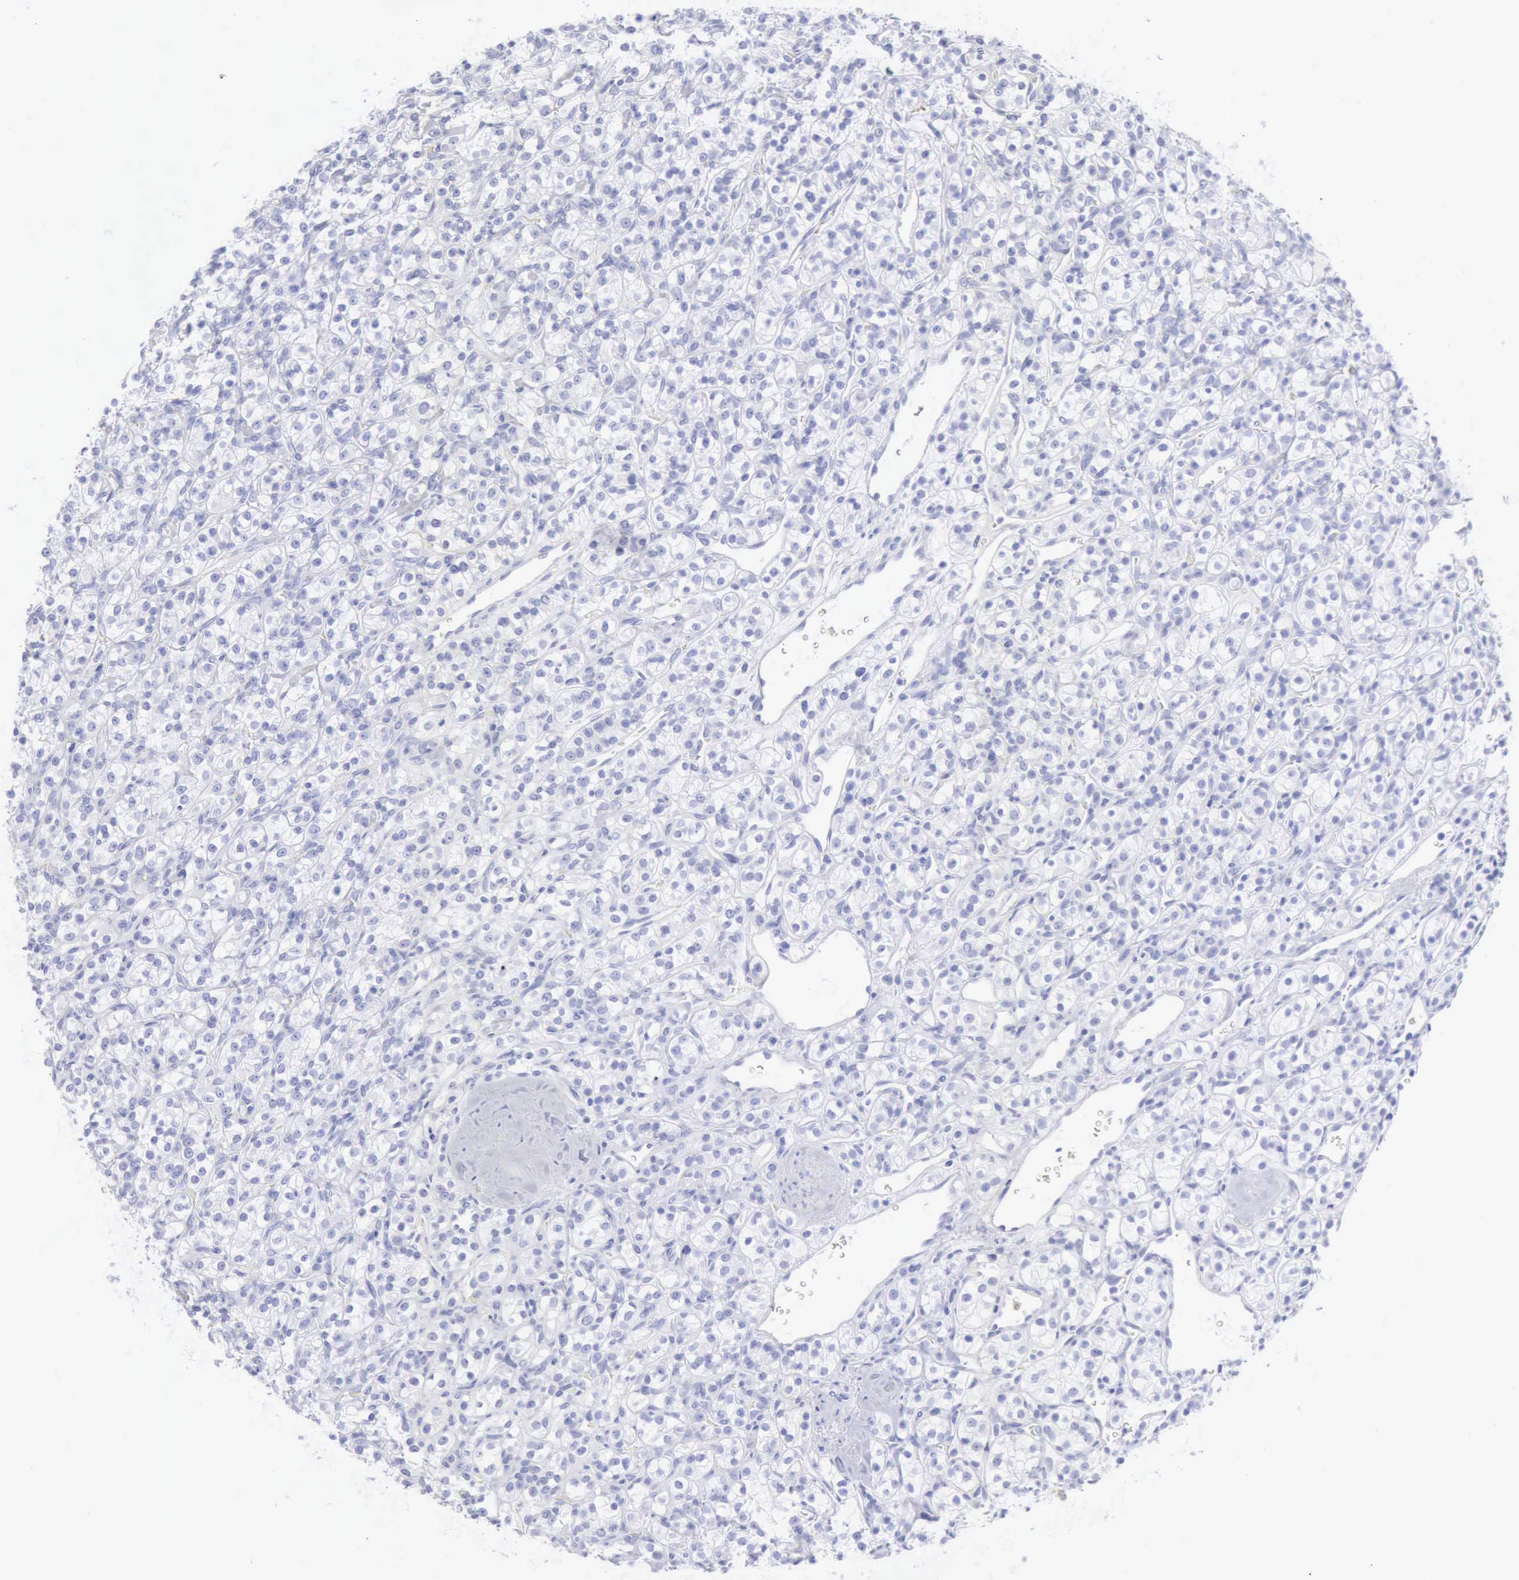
{"staining": {"intensity": "negative", "quantity": "none", "location": "none"}, "tissue": "renal cancer", "cell_type": "Tumor cells", "image_type": "cancer", "snomed": [{"axis": "morphology", "description": "Adenocarcinoma, NOS"}, {"axis": "topography", "description": "Kidney"}], "caption": "IHC micrograph of renal adenocarcinoma stained for a protein (brown), which displays no staining in tumor cells.", "gene": "KRT5", "patient": {"sex": "male", "age": 77}}